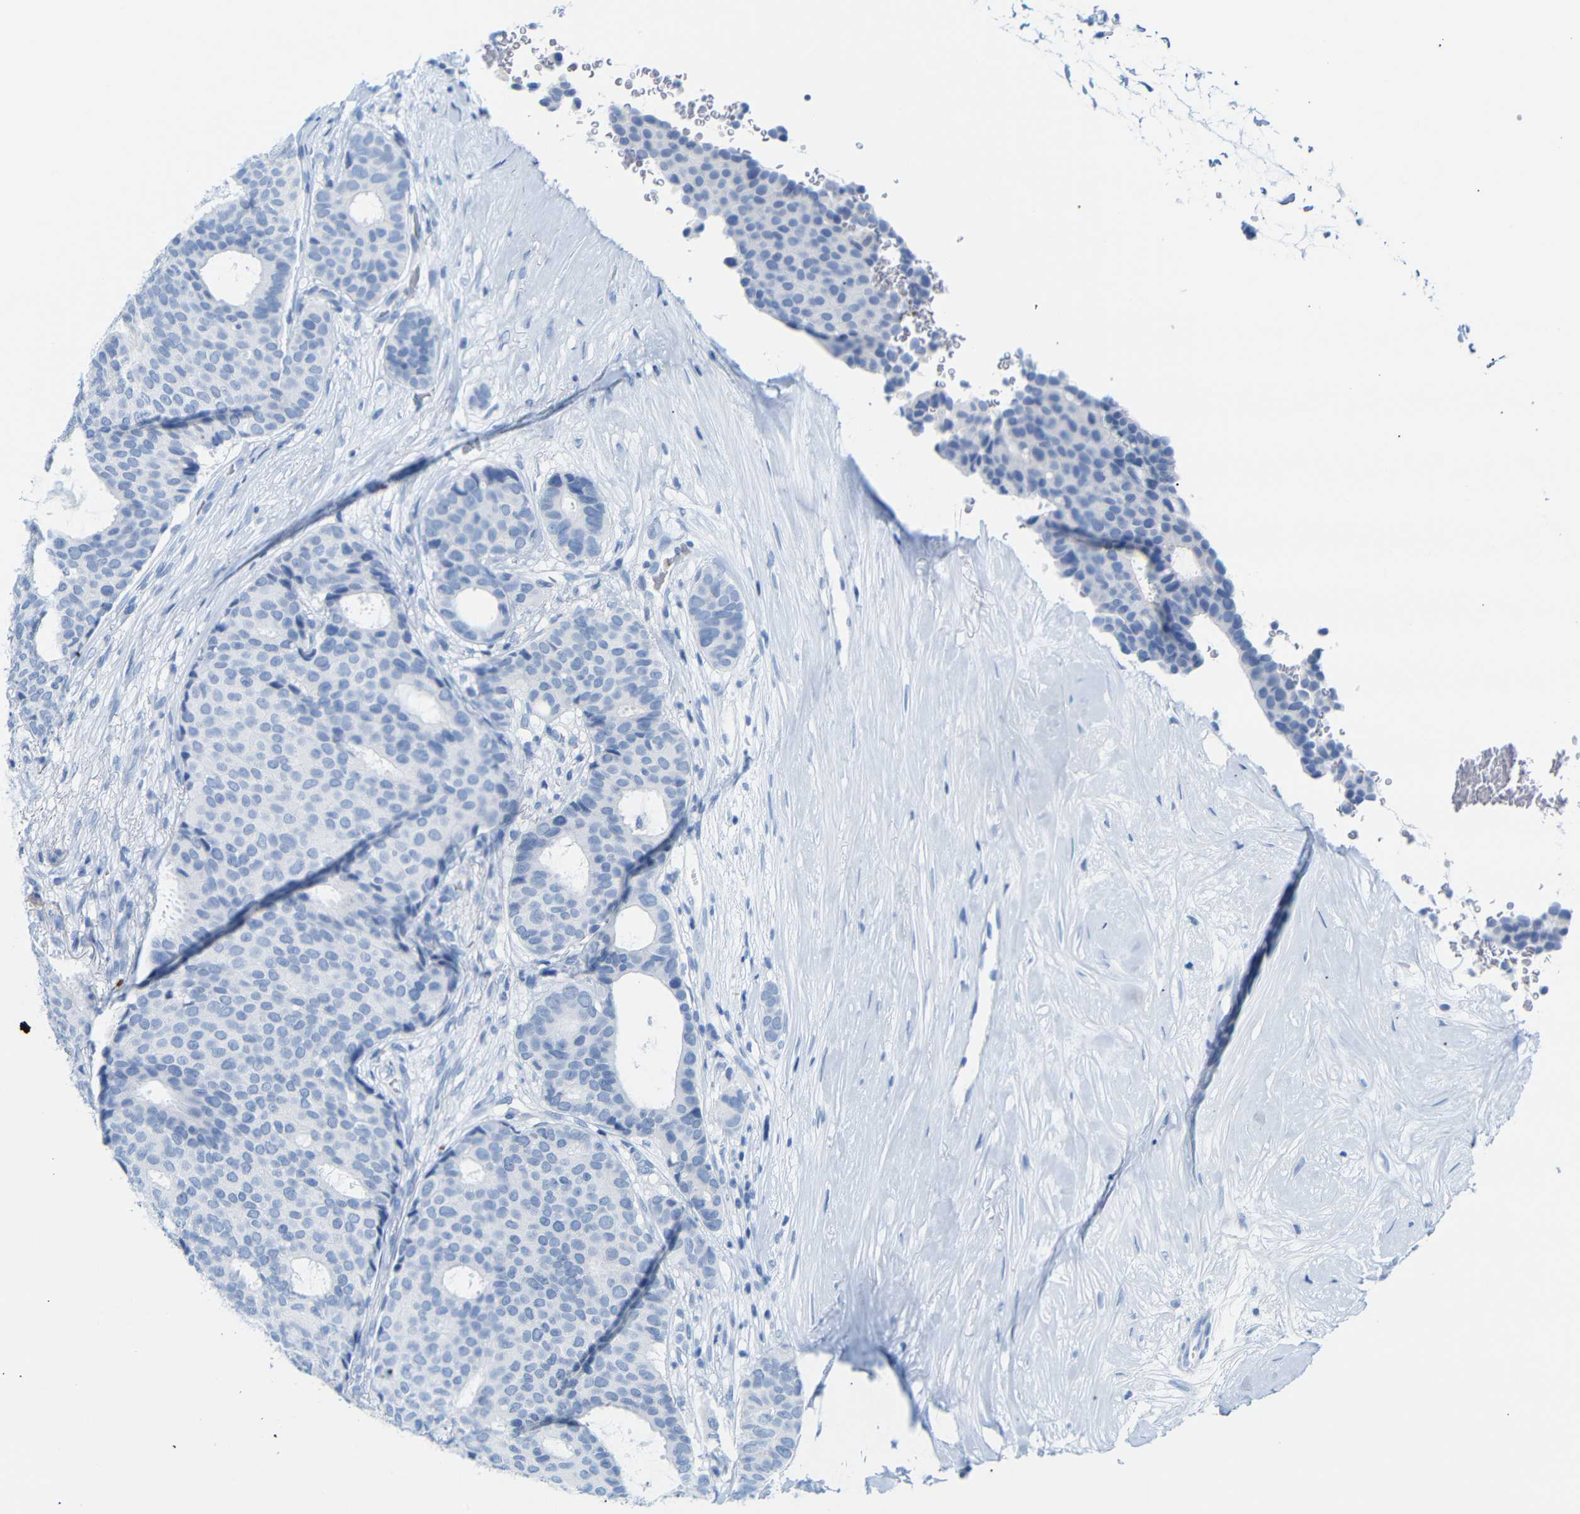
{"staining": {"intensity": "negative", "quantity": "none", "location": "none"}, "tissue": "breast cancer", "cell_type": "Tumor cells", "image_type": "cancer", "snomed": [{"axis": "morphology", "description": "Duct carcinoma"}, {"axis": "topography", "description": "Breast"}], "caption": "Immunohistochemistry image of human invasive ductal carcinoma (breast) stained for a protein (brown), which reveals no positivity in tumor cells.", "gene": "ERVMER34-1", "patient": {"sex": "female", "age": 75}}